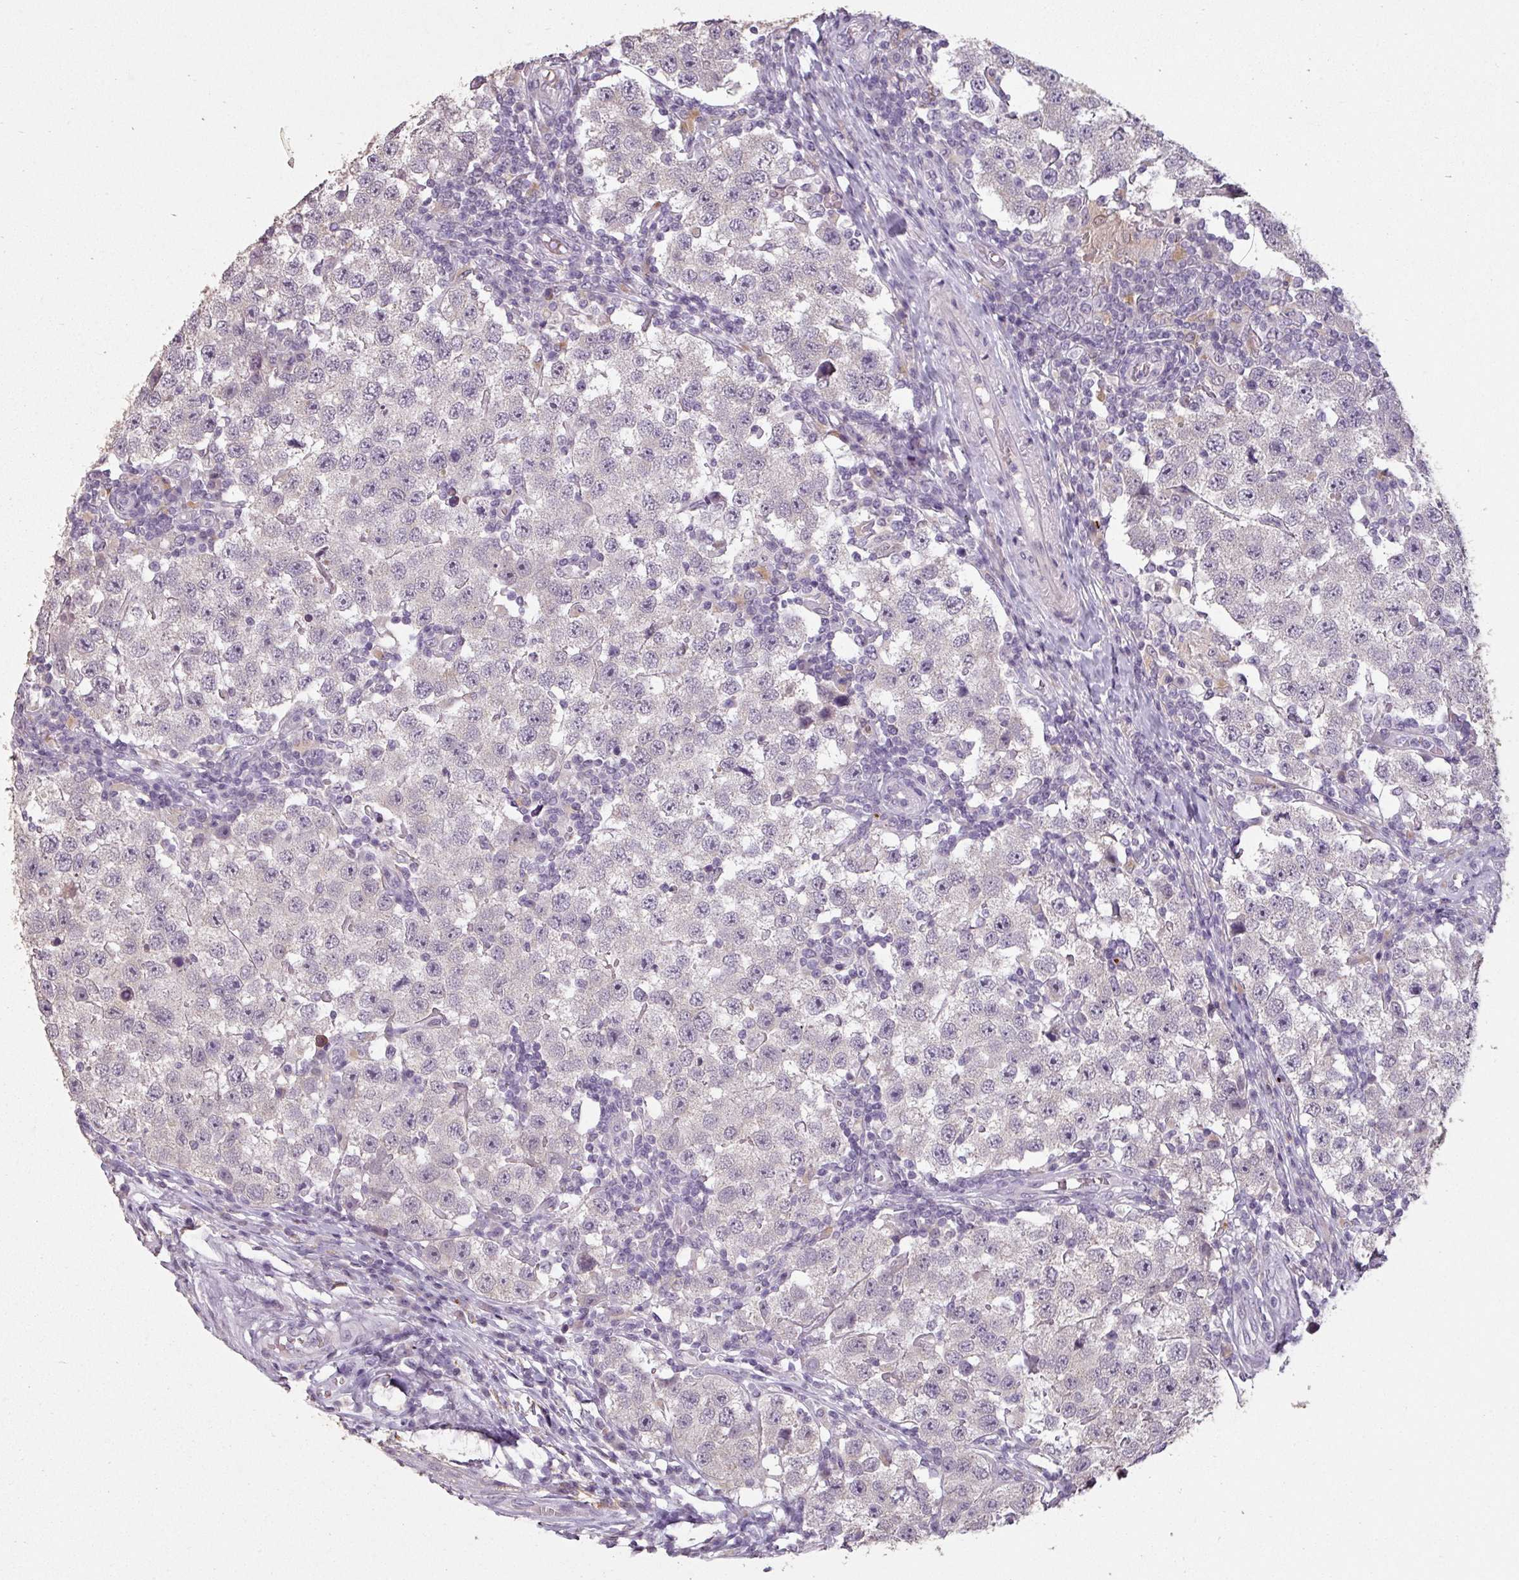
{"staining": {"intensity": "negative", "quantity": "none", "location": "none"}, "tissue": "testis cancer", "cell_type": "Tumor cells", "image_type": "cancer", "snomed": [{"axis": "morphology", "description": "Seminoma, NOS"}, {"axis": "topography", "description": "Testis"}], "caption": "The histopathology image demonstrates no significant positivity in tumor cells of seminoma (testis).", "gene": "LYPLA1", "patient": {"sex": "male", "age": 34}}